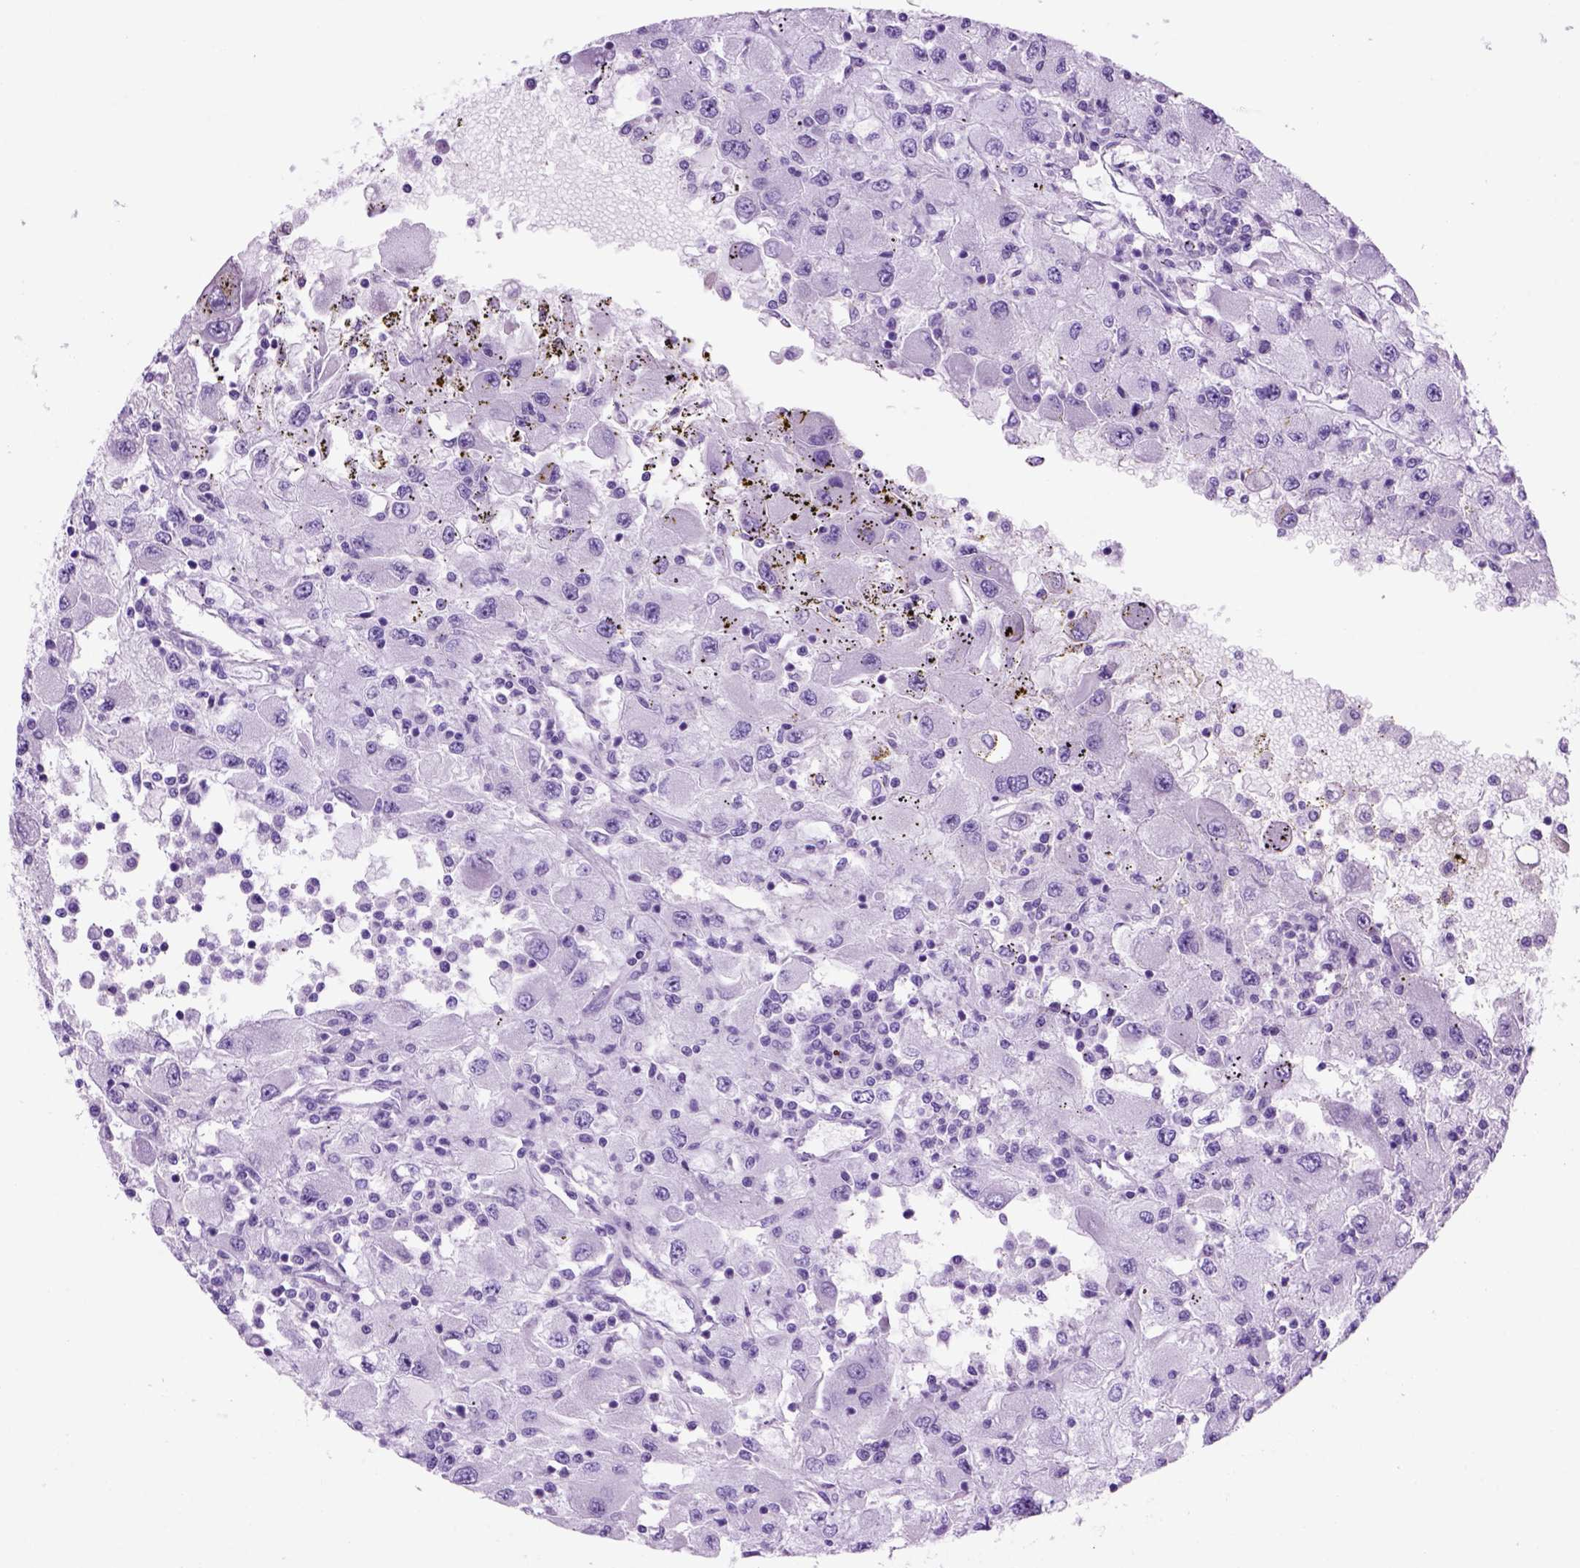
{"staining": {"intensity": "negative", "quantity": "none", "location": "none"}, "tissue": "renal cancer", "cell_type": "Tumor cells", "image_type": "cancer", "snomed": [{"axis": "morphology", "description": "Adenocarcinoma, NOS"}, {"axis": "topography", "description": "Kidney"}], "caption": "DAB (3,3'-diaminobenzidine) immunohistochemical staining of renal cancer (adenocarcinoma) reveals no significant staining in tumor cells.", "gene": "HHIPL2", "patient": {"sex": "female", "age": 67}}